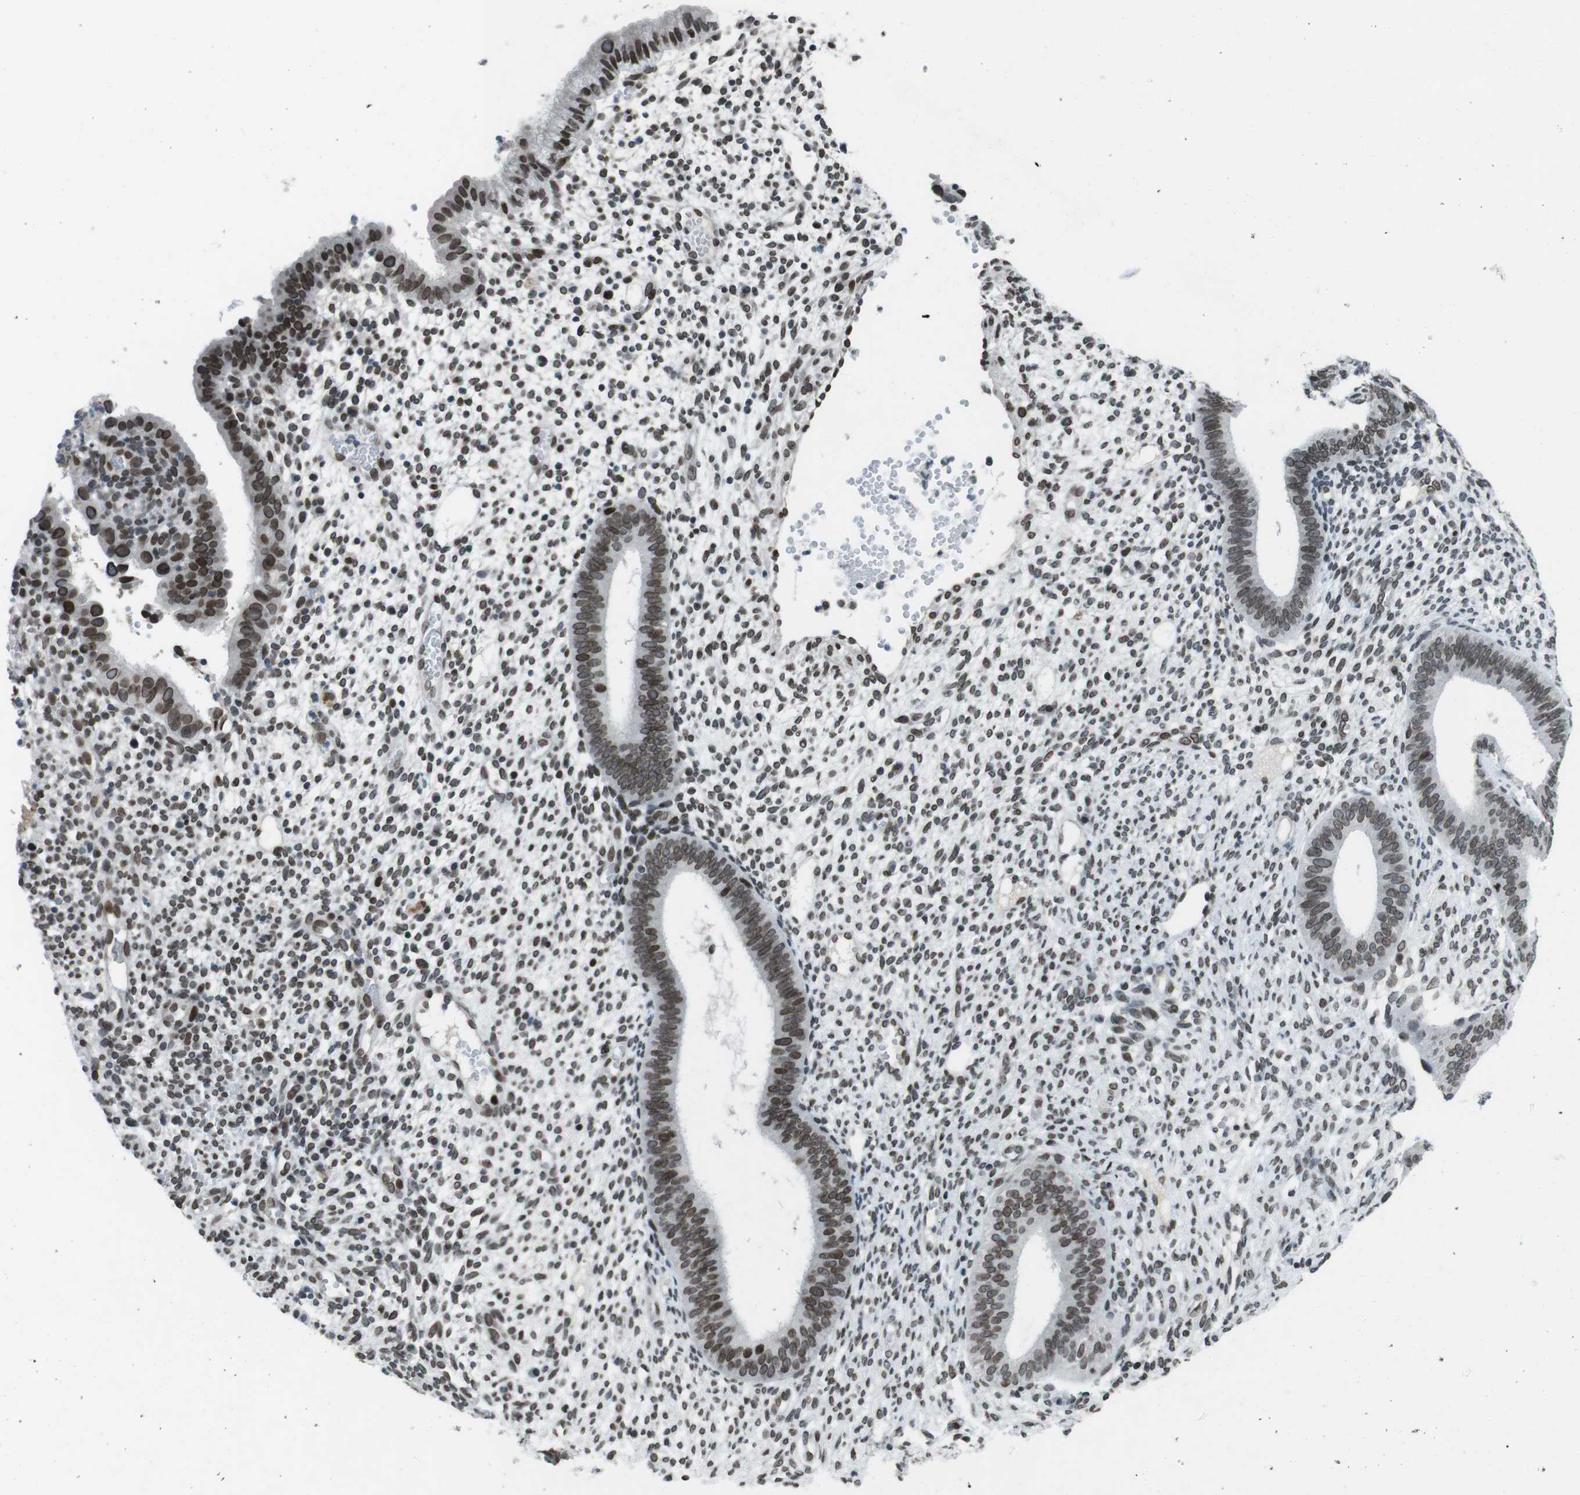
{"staining": {"intensity": "strong", "quantity": "25%-75%", "location": "nuclear"}, "tissue": "endometrium", "cell_type": "Cells in endometrial stroma", "image_type": "normal", "snomed": [{"axis": "morphology", "description": "Normal tissue, NOS"}, {"axis": "topography", "description": "Endometrium"}], "caption": "Immunohistochemistry (IHC) of unremarkable human endometrium shows high levels of strong nuclear expression in about 25%-75% of cells in endometrial stroma. The staining is performed using DAB (3,3'-diaminobenzidine) brown chromogen to label protein expression. The nuclei are counter-stained blue using hematoxylin.", "gene": "MAD1L1", "patient": {"sex": "female", "age": 35}}